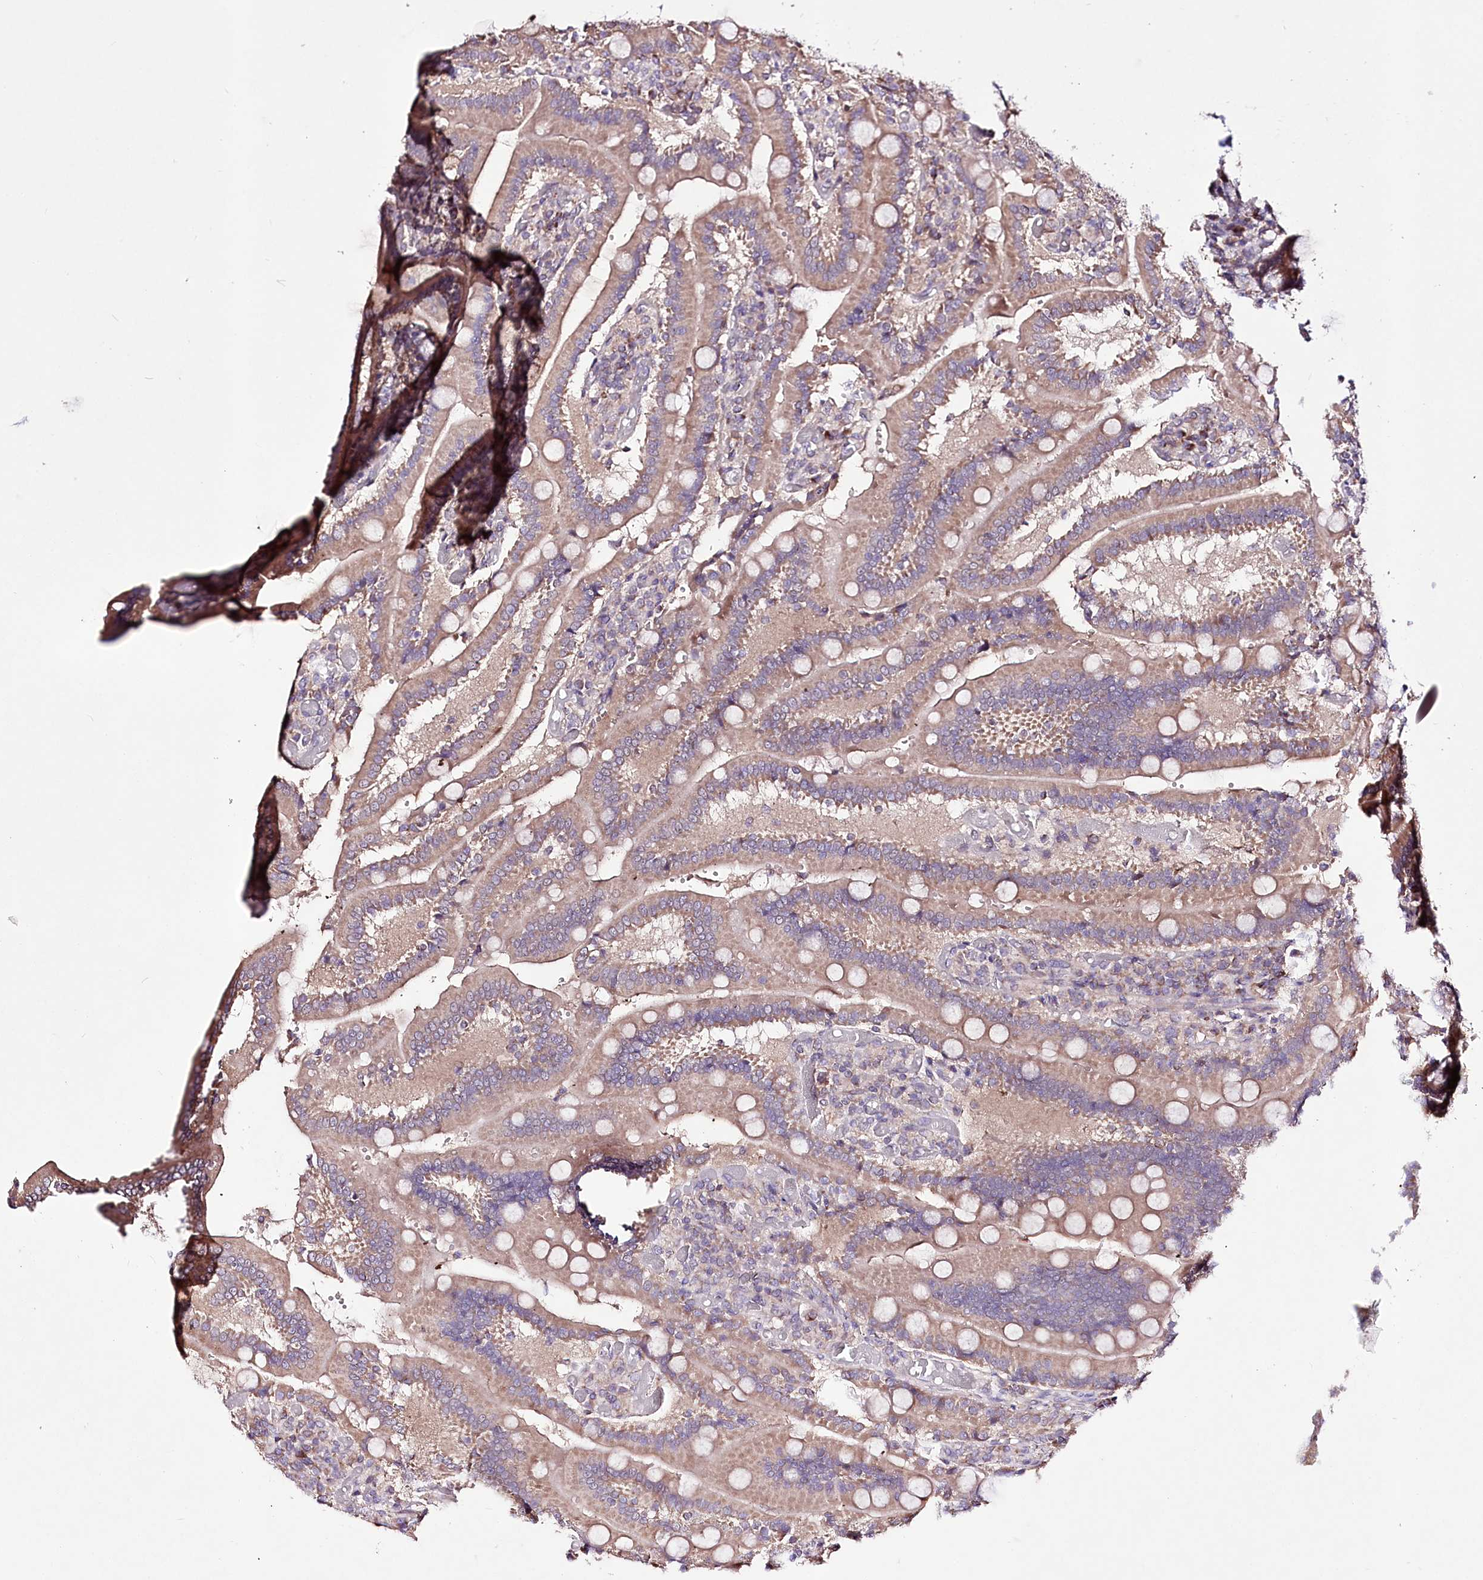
{"staining": {"intensity": "moderate", "quantity": ">75%", "location": "cytoplasmic/membranous"}, "tissue": "duodenum", "cell_type": "Glandular cells", "image_type": "normal", "snomed": [{"axis": "morphology", "description": "Normal tissue, NOS"}, {"axis": "topography", "description": "Duodenum"}], "caption": "High-power microscopy captured an IHC micrograph of benign duodenum, revealing moderate cytoplasmic/membranous expression in about >75% of glandular cells.", "gene": "ATE1", "patient": {"sex": "female", "age": 62}}